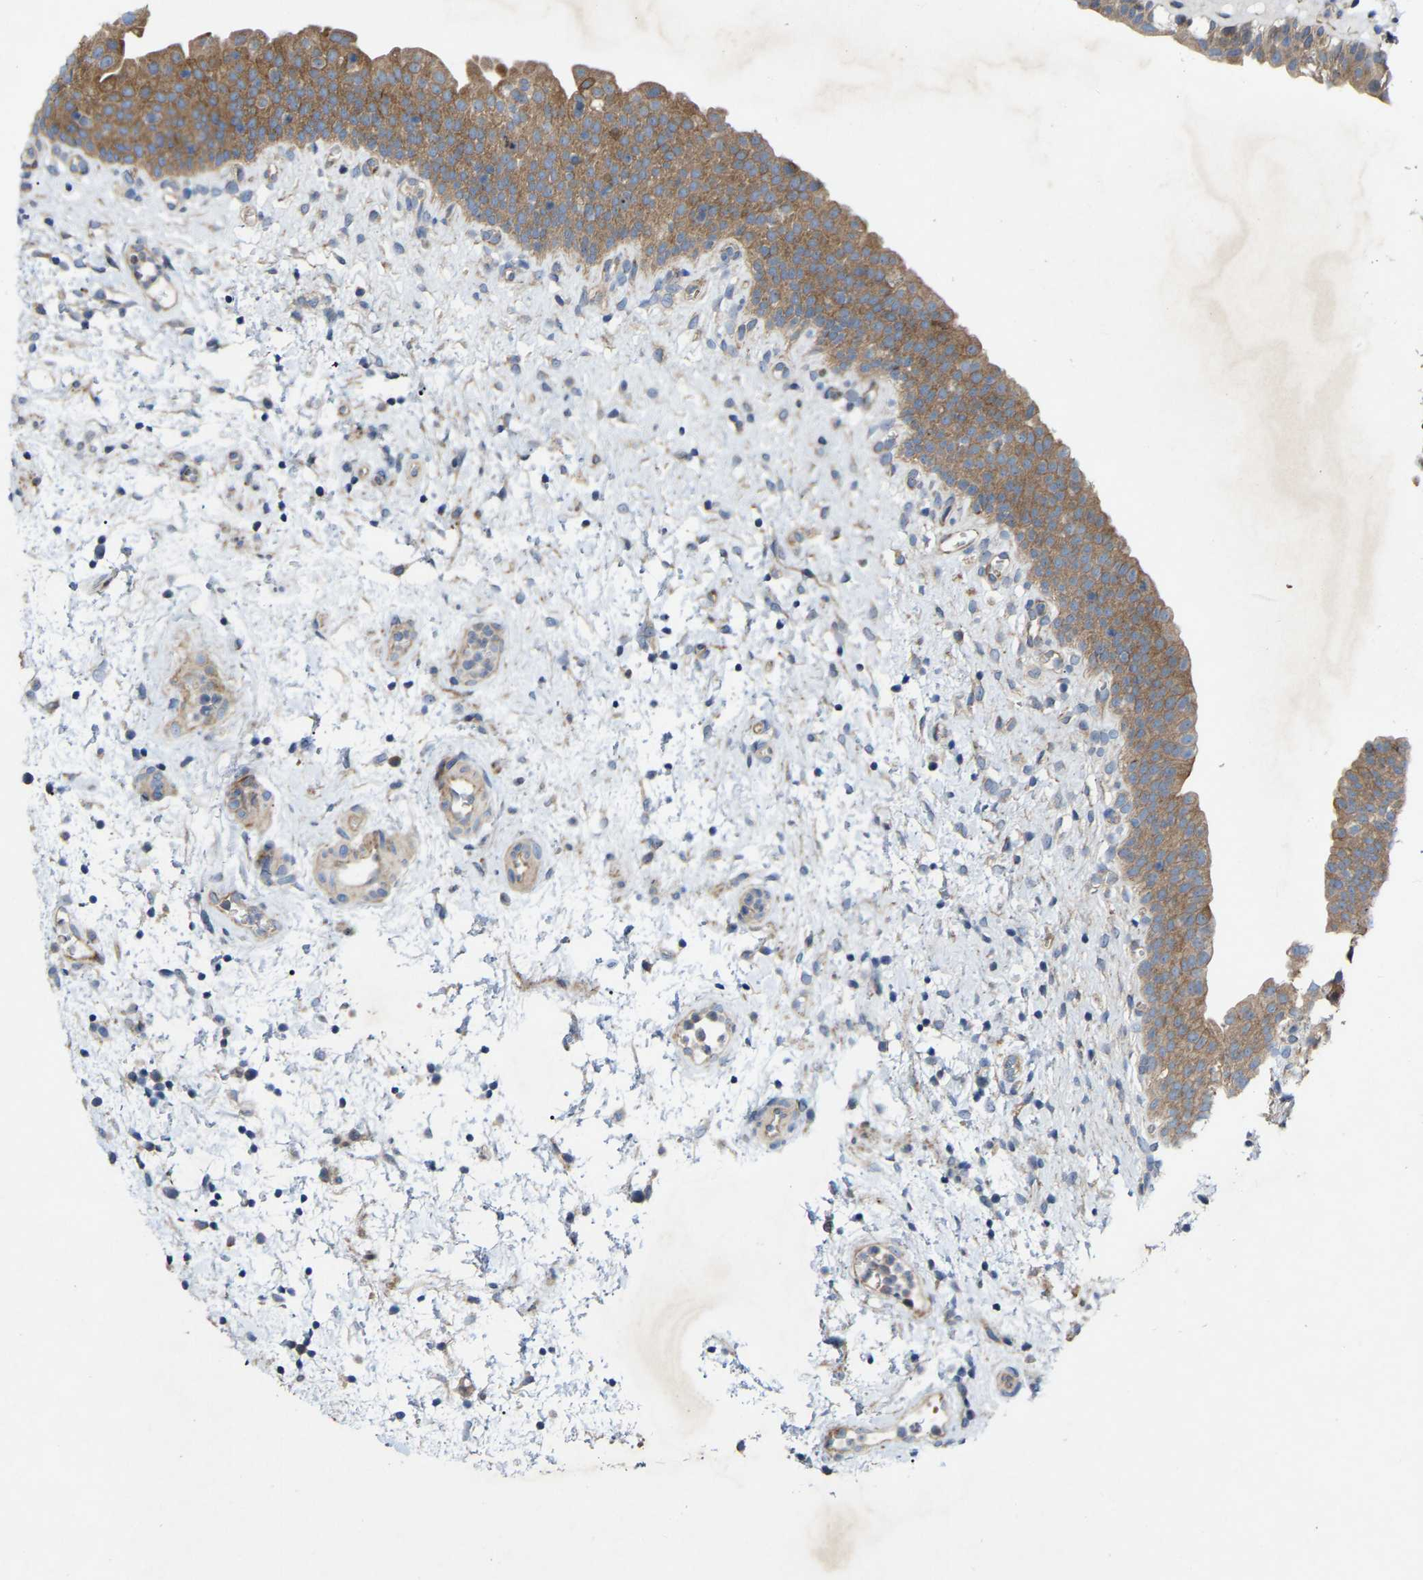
{"staining": {"intensity": "moderate", "quantity": "25%-75%", "location": "cytoplasmic/membranous"}, "tissue": "urinary bladder", "cell_type": "Urothelial cells", "image_type": "normal", "snomed": [{"axis": "morphology", "description": "Normal tissue, NOS"}, {"axis": "topography", "description": "Urinary bladder"}], "caption": "Immunohistochemistry (IHC) photomicrograph of normal urinary bladder stained for a protein (brown), which exhibits medium levels of moderate cytoplasmic/membranous staining in about 25%-75% of urothelial cells.", "gene": "TOR1B", "patient": {"sex": "male", "age": 37}}